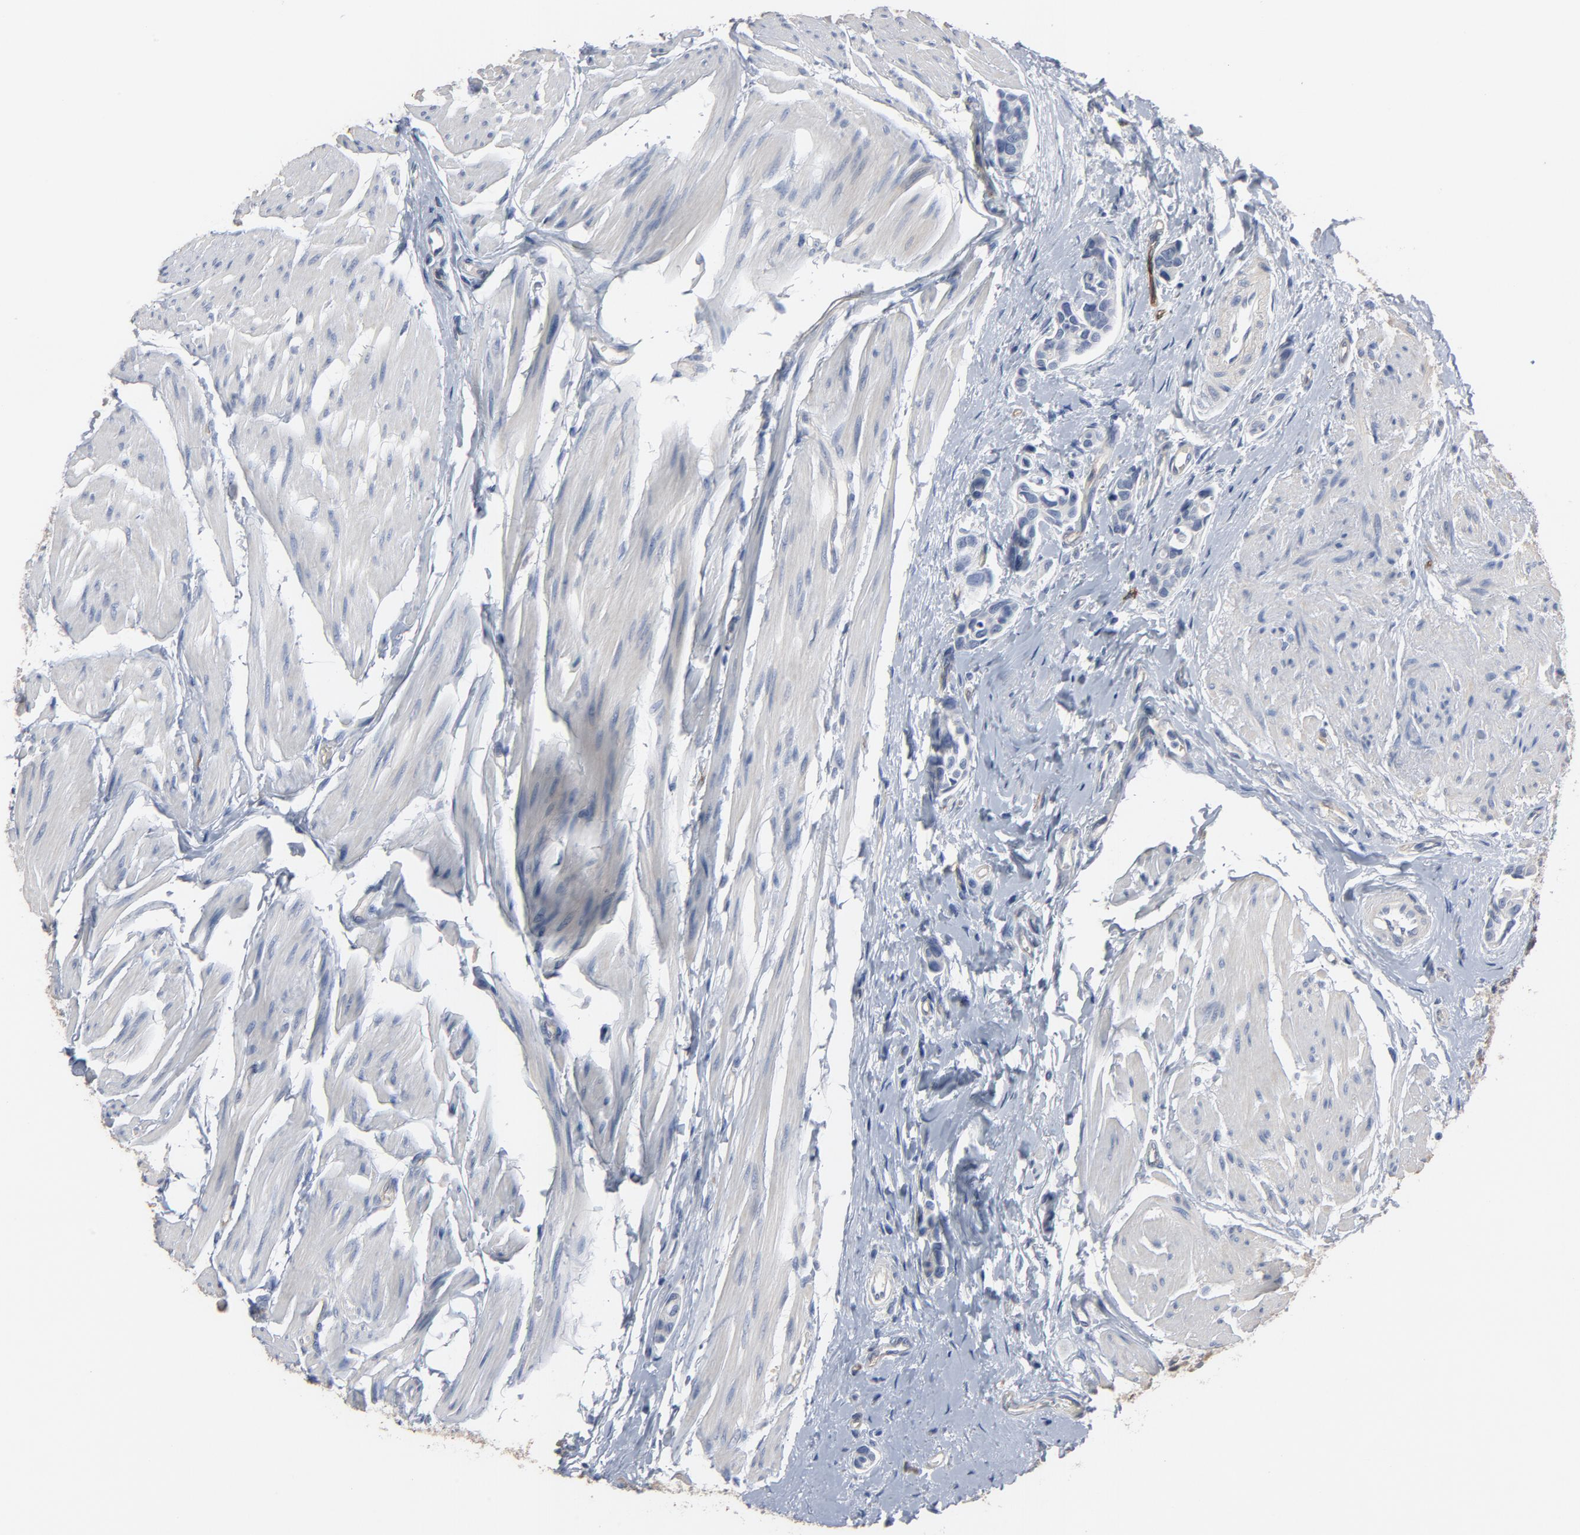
{"staining": {"intensity": "negative", "quantity": "none", "location": "none"}, "tissue": "urothelial cancer", "cell_type": "Tumor cells", "image_type": "cancer", "snomed": [{"axis": "morphology", "description": "Urothelial carcinoma, High grade"}, {"axis": "topography", "description": "Urinary bladder"}], "caption": "Immunohistochemistry micrograph of human urothelial cancer stained for a protein (brown), which demonstrates no staining in tumor cells.", "gene": "KDR", "patient": {"sex": "male", "age": 78}}